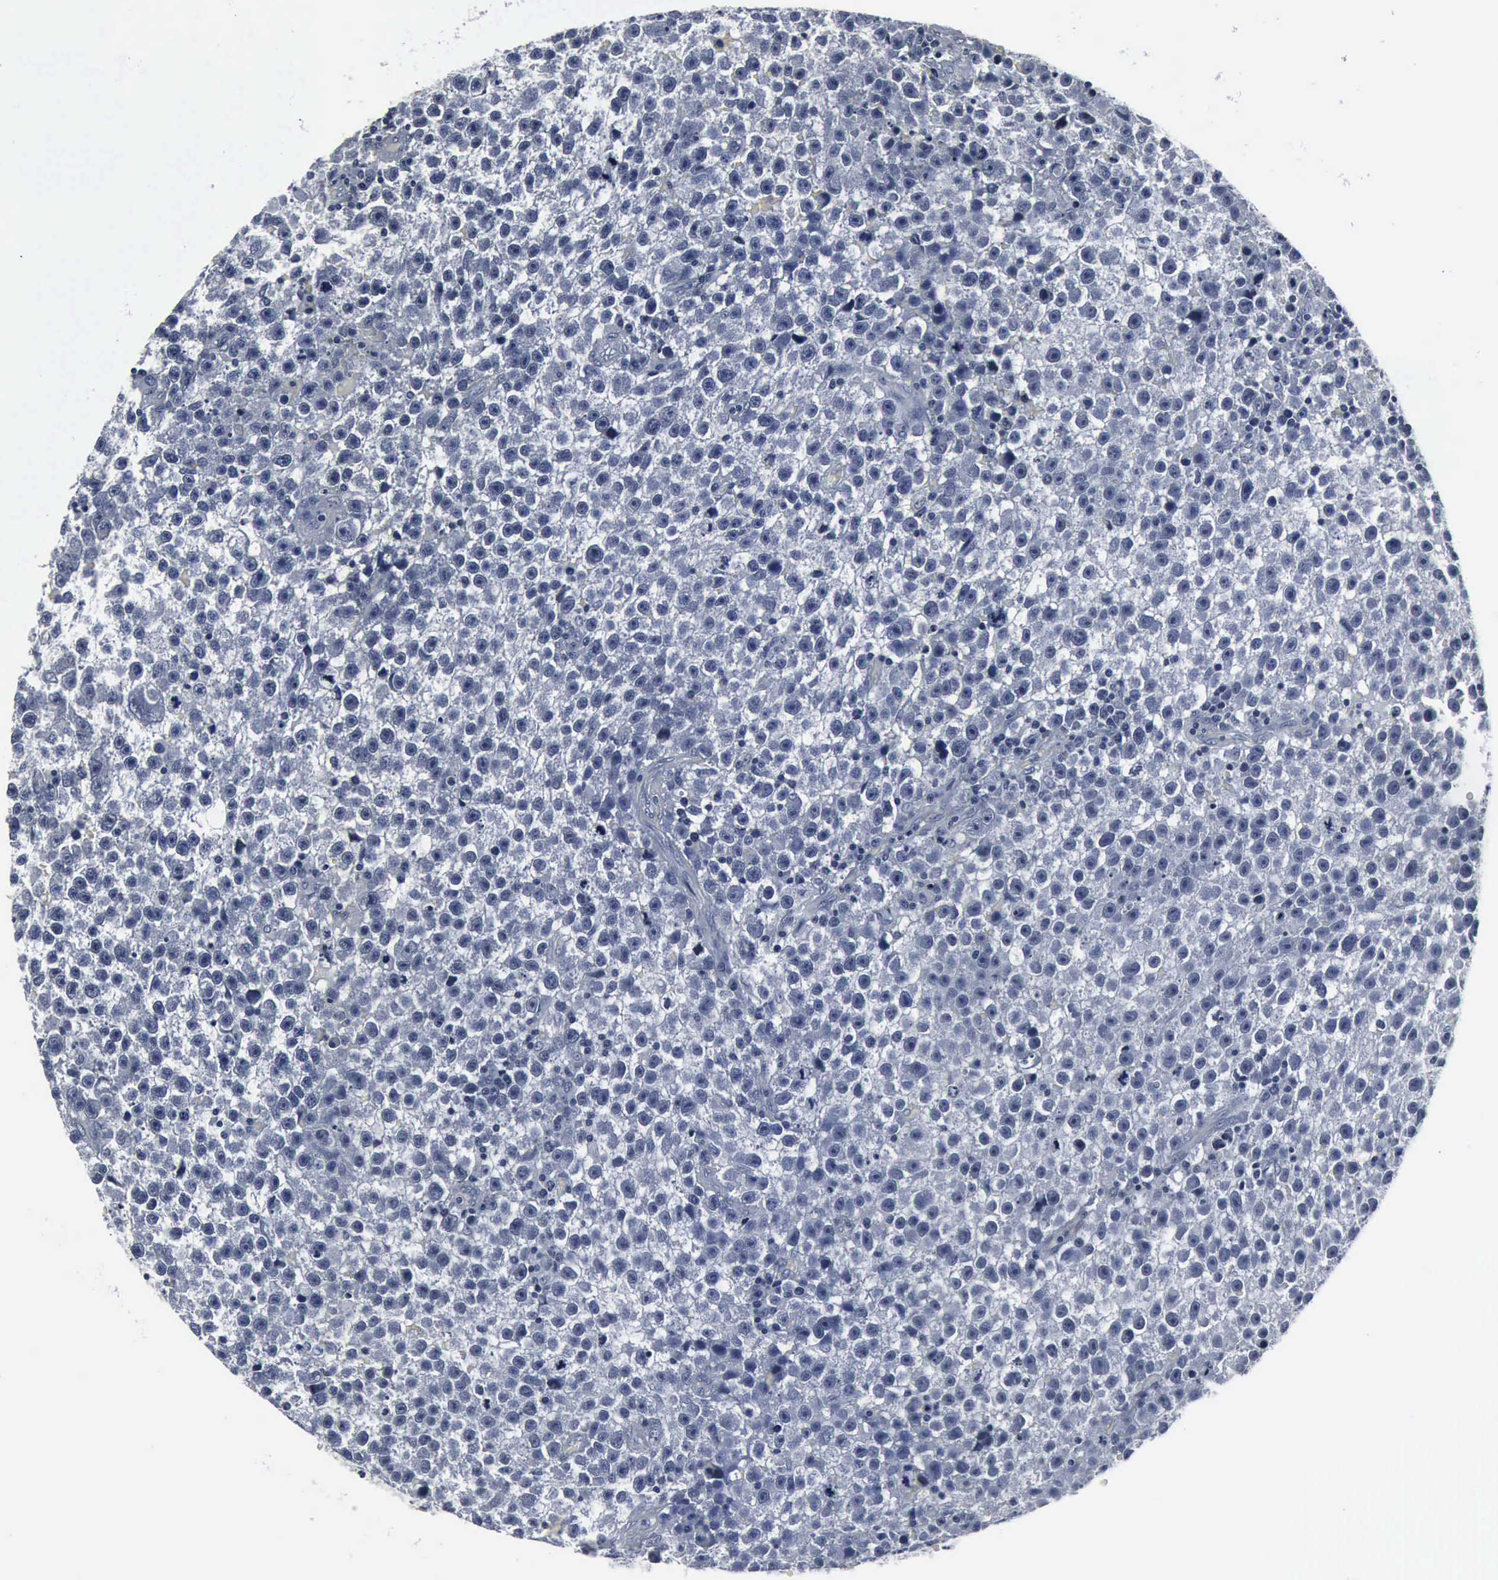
{"staining": {"intensity": "negative", "quantity": "none", "location": "none"}, "tissue": "testis cancer", "cell_type": "Tumor cells", "image_type": "cancer", "snomed": [{"axis": "morphology", "description": "Seminoma, NOS"}, {"axis": "topography", "description": "Testis"}], "caption": "Protein analysis of testis cancer exhibits no significant staining in tumor cells.", "gene": "SNAP25", "patient": {"sex": "male", "age": 33}}